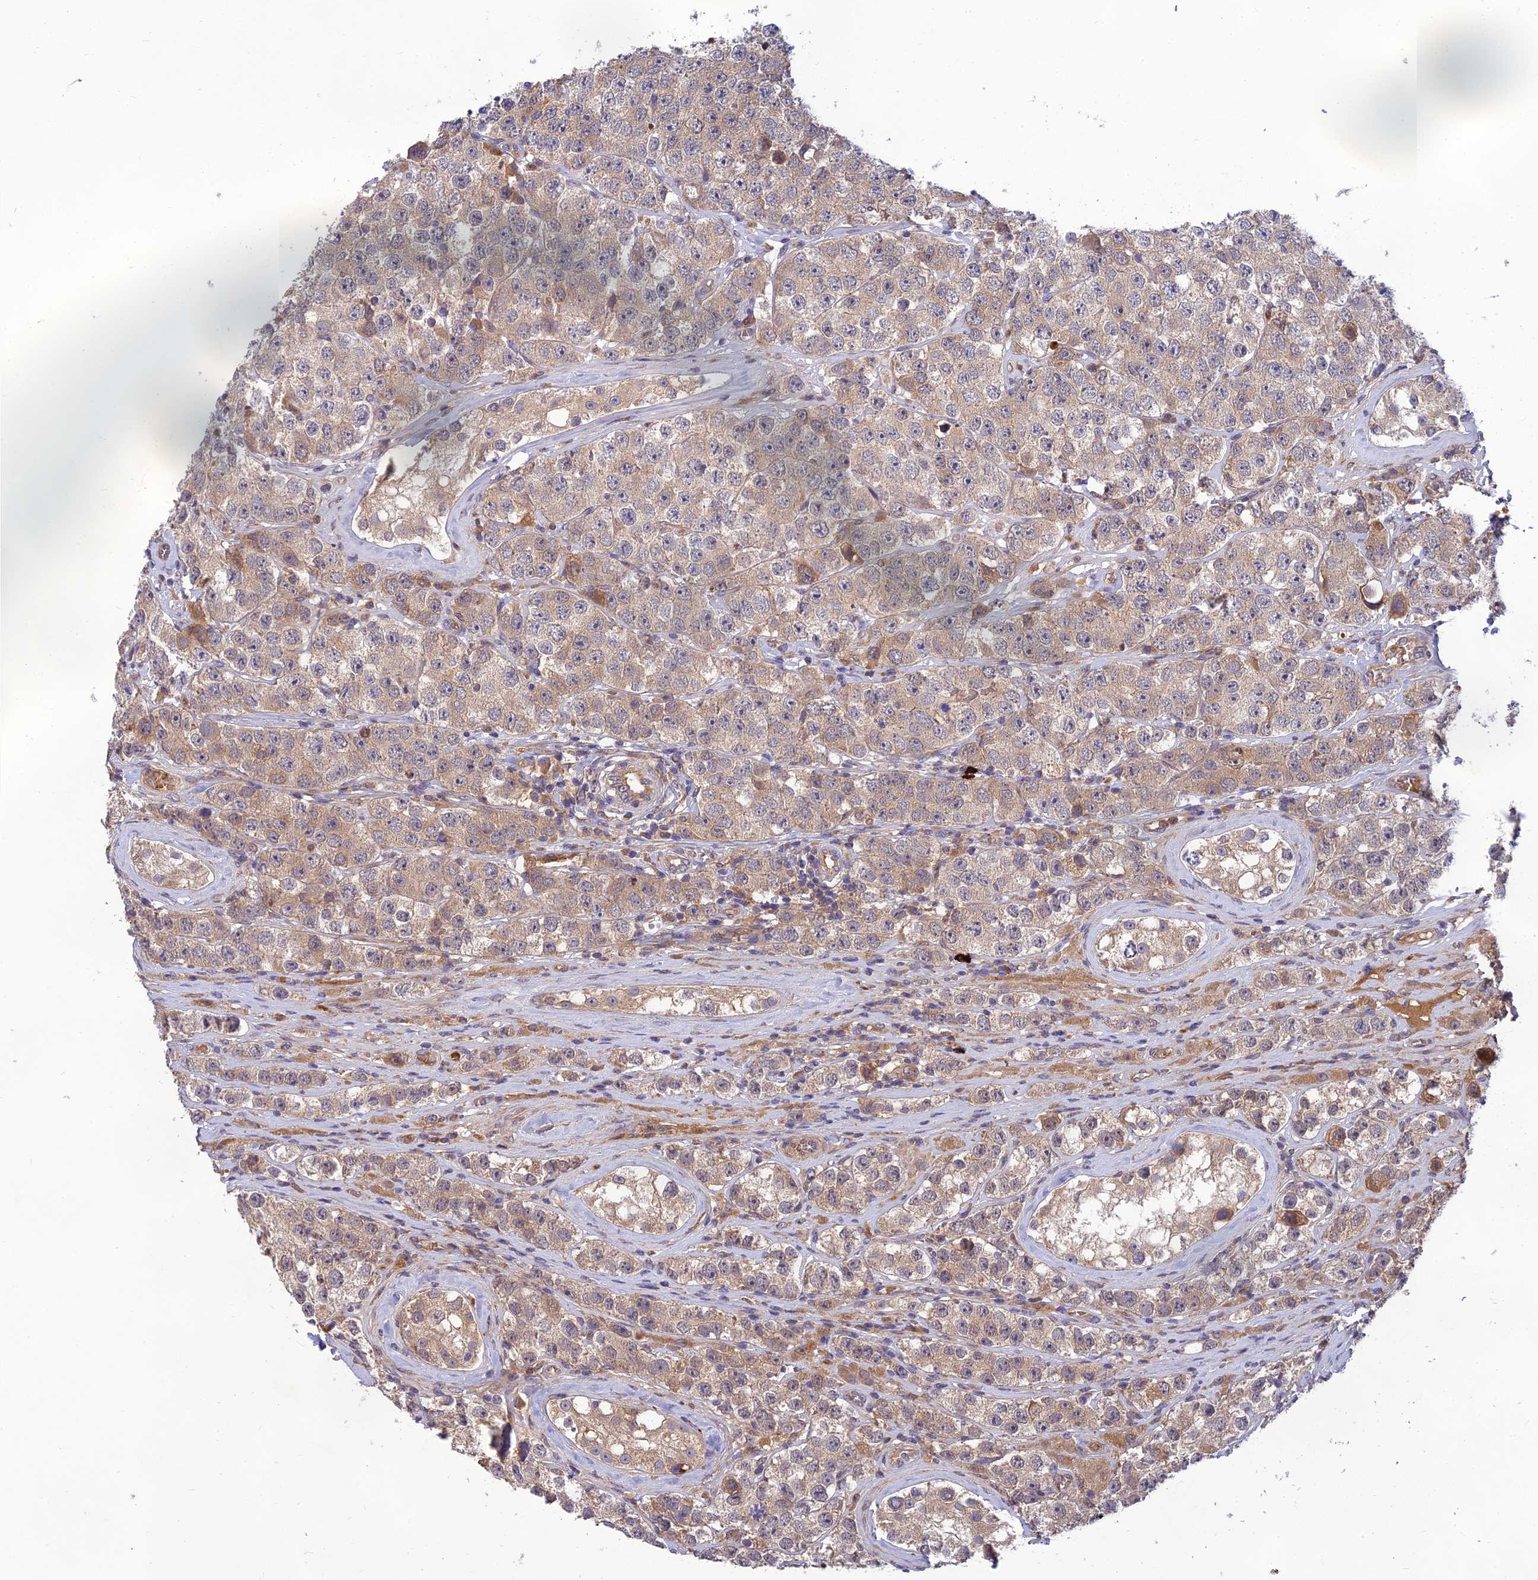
{"staining": {"intensity": "weak", "quantity": "25%-75%", "location": "cytoplasmic/membranous"}, "tissue": "testis cancer", "cell_type": "Tumor cells", "image_type": "cancer", "snomed": [{"axis": "morphology", "description": "Seminoma, NOS"}, {"axis": "topography", "description": "Testis"}], "caption": "Tumor cells reveal low levels of weak cytoplasmic/membranous expression in approximately 25%-75% of cells in human testis cancer.", "gene": "FAM151B", "patient": {"sex": "male", "age": 28}}